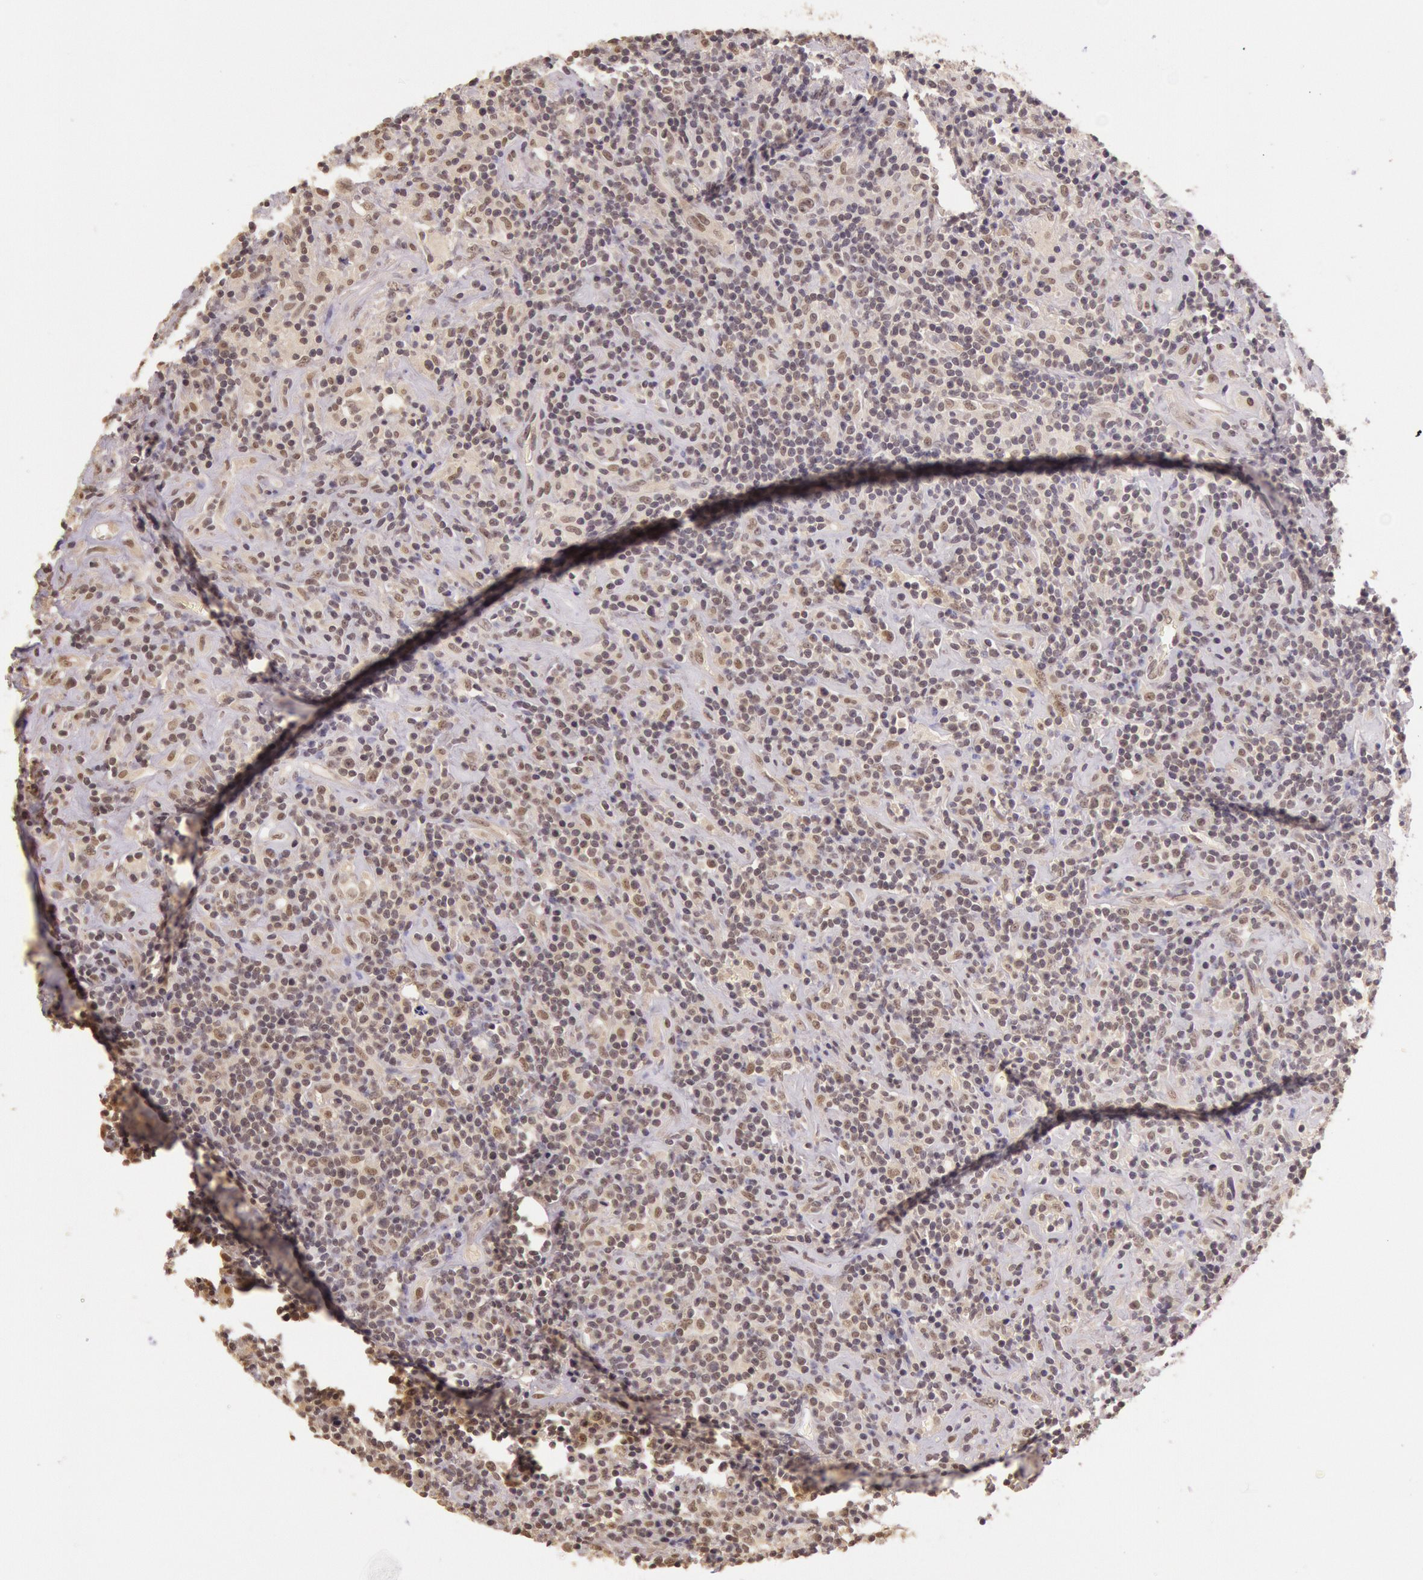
{"staining": {"intensity": "negative", "quantity": "none", "location": "none"}, "tissue": "lymphoma", "cell_type": "Tumor cells", "image_type": "cancer", "snomed": [{"axis": "morphology", "description": "Hodgkin's disease, NOS"}, {"axis": "topography", "description": "Lymph node"}], "caption": "IHC image of neoplastic tissue: Hodgkin's disease stained with DAB demonstrates no significant protein expression in tumor cells.", "gene": "RTL10", "patient": {"sex": "male", "age": 46}}